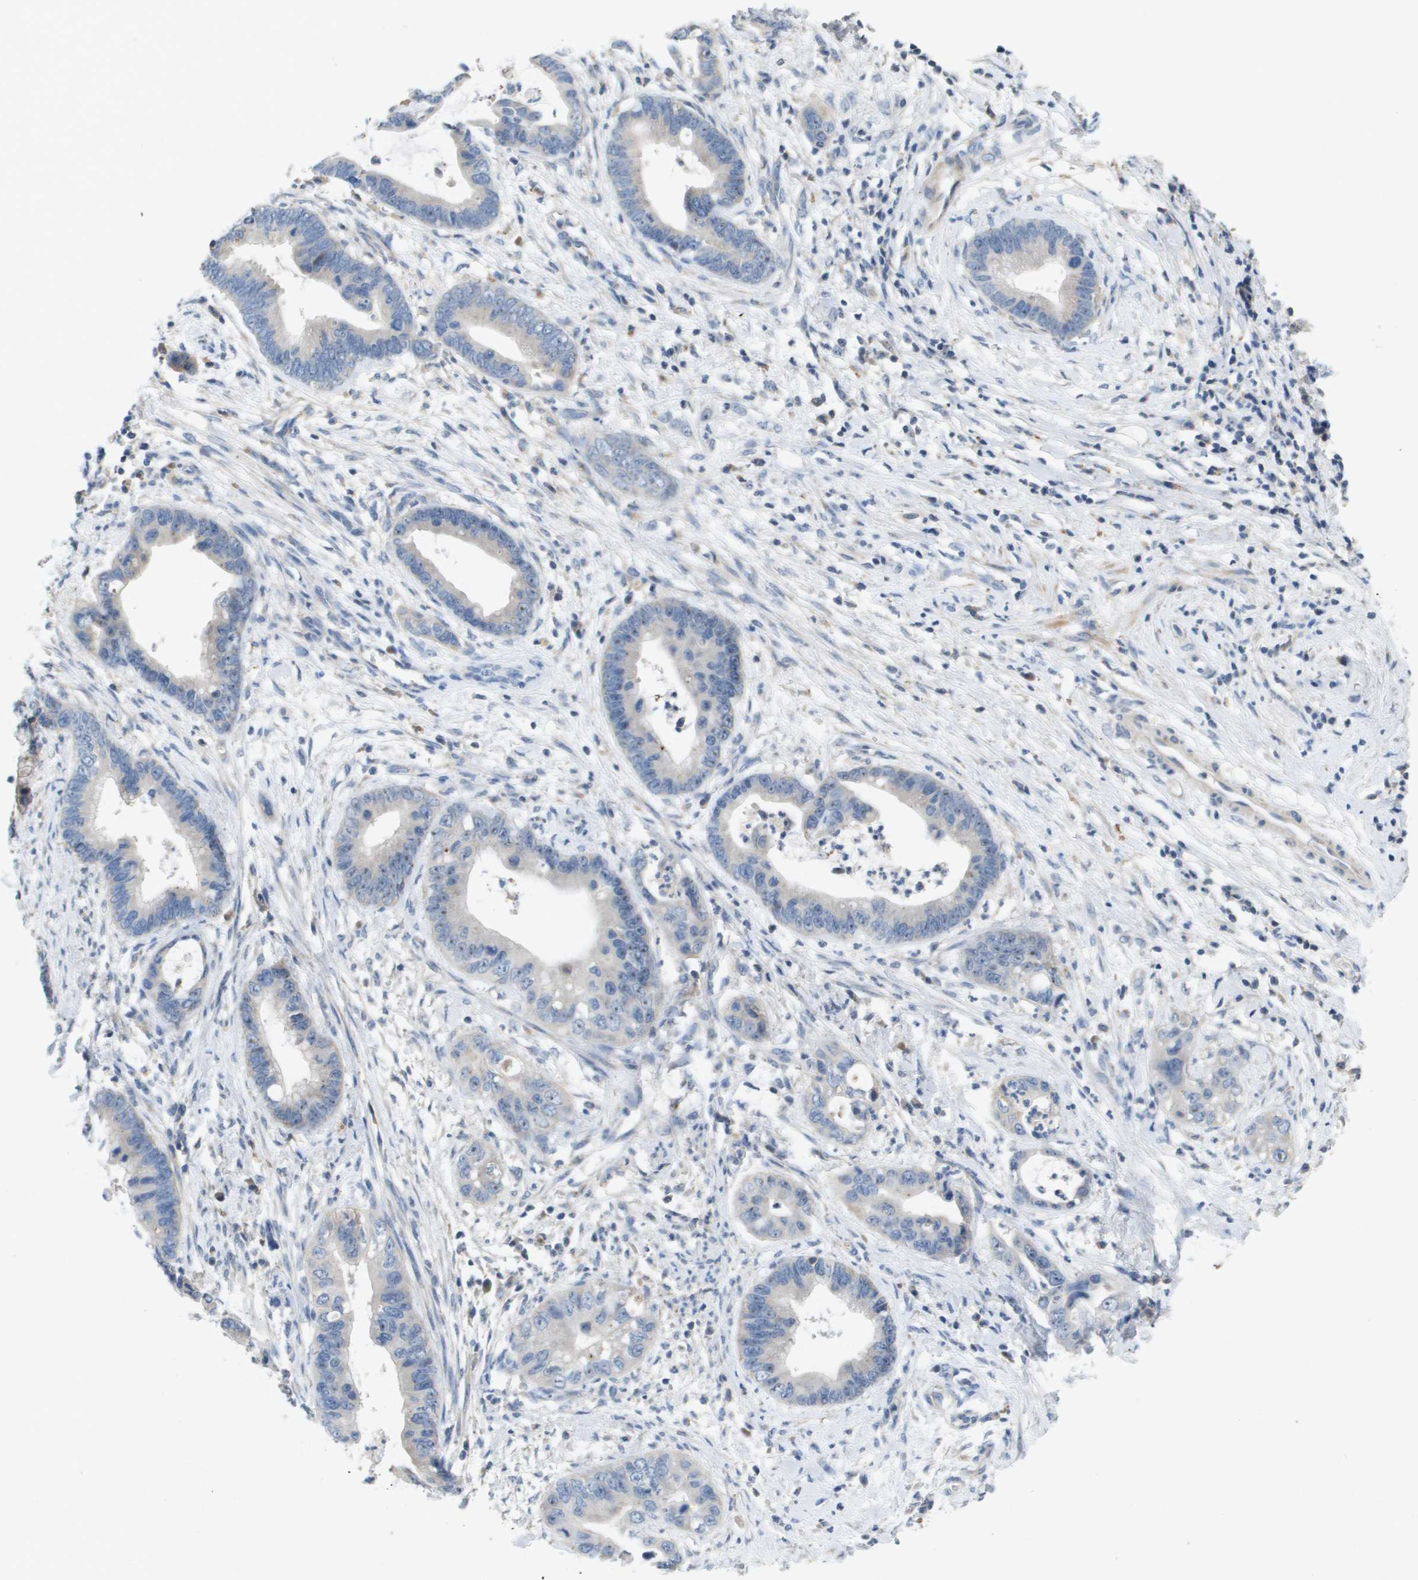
{"staining": {"intensity": "weak", "quantity": "<25%", "location": "cytoplasmic/membranous"}, "tissue": "cervical cancer", "cell_type": "Tumor cells", "image_type": "cancer", "snomed": [{"axis": "morphology", "description": "Adenocarcinoma, NOS"}, {"axis": "topography", "description": "Cervix"}], "caption": "The immunohistochemistry (IHC) photomicrograph has no significant positivity in tumor cells of cervical cancer tissue.", "gene": "B3GNT5", "patient": {"sex": "female", "age": 44}}